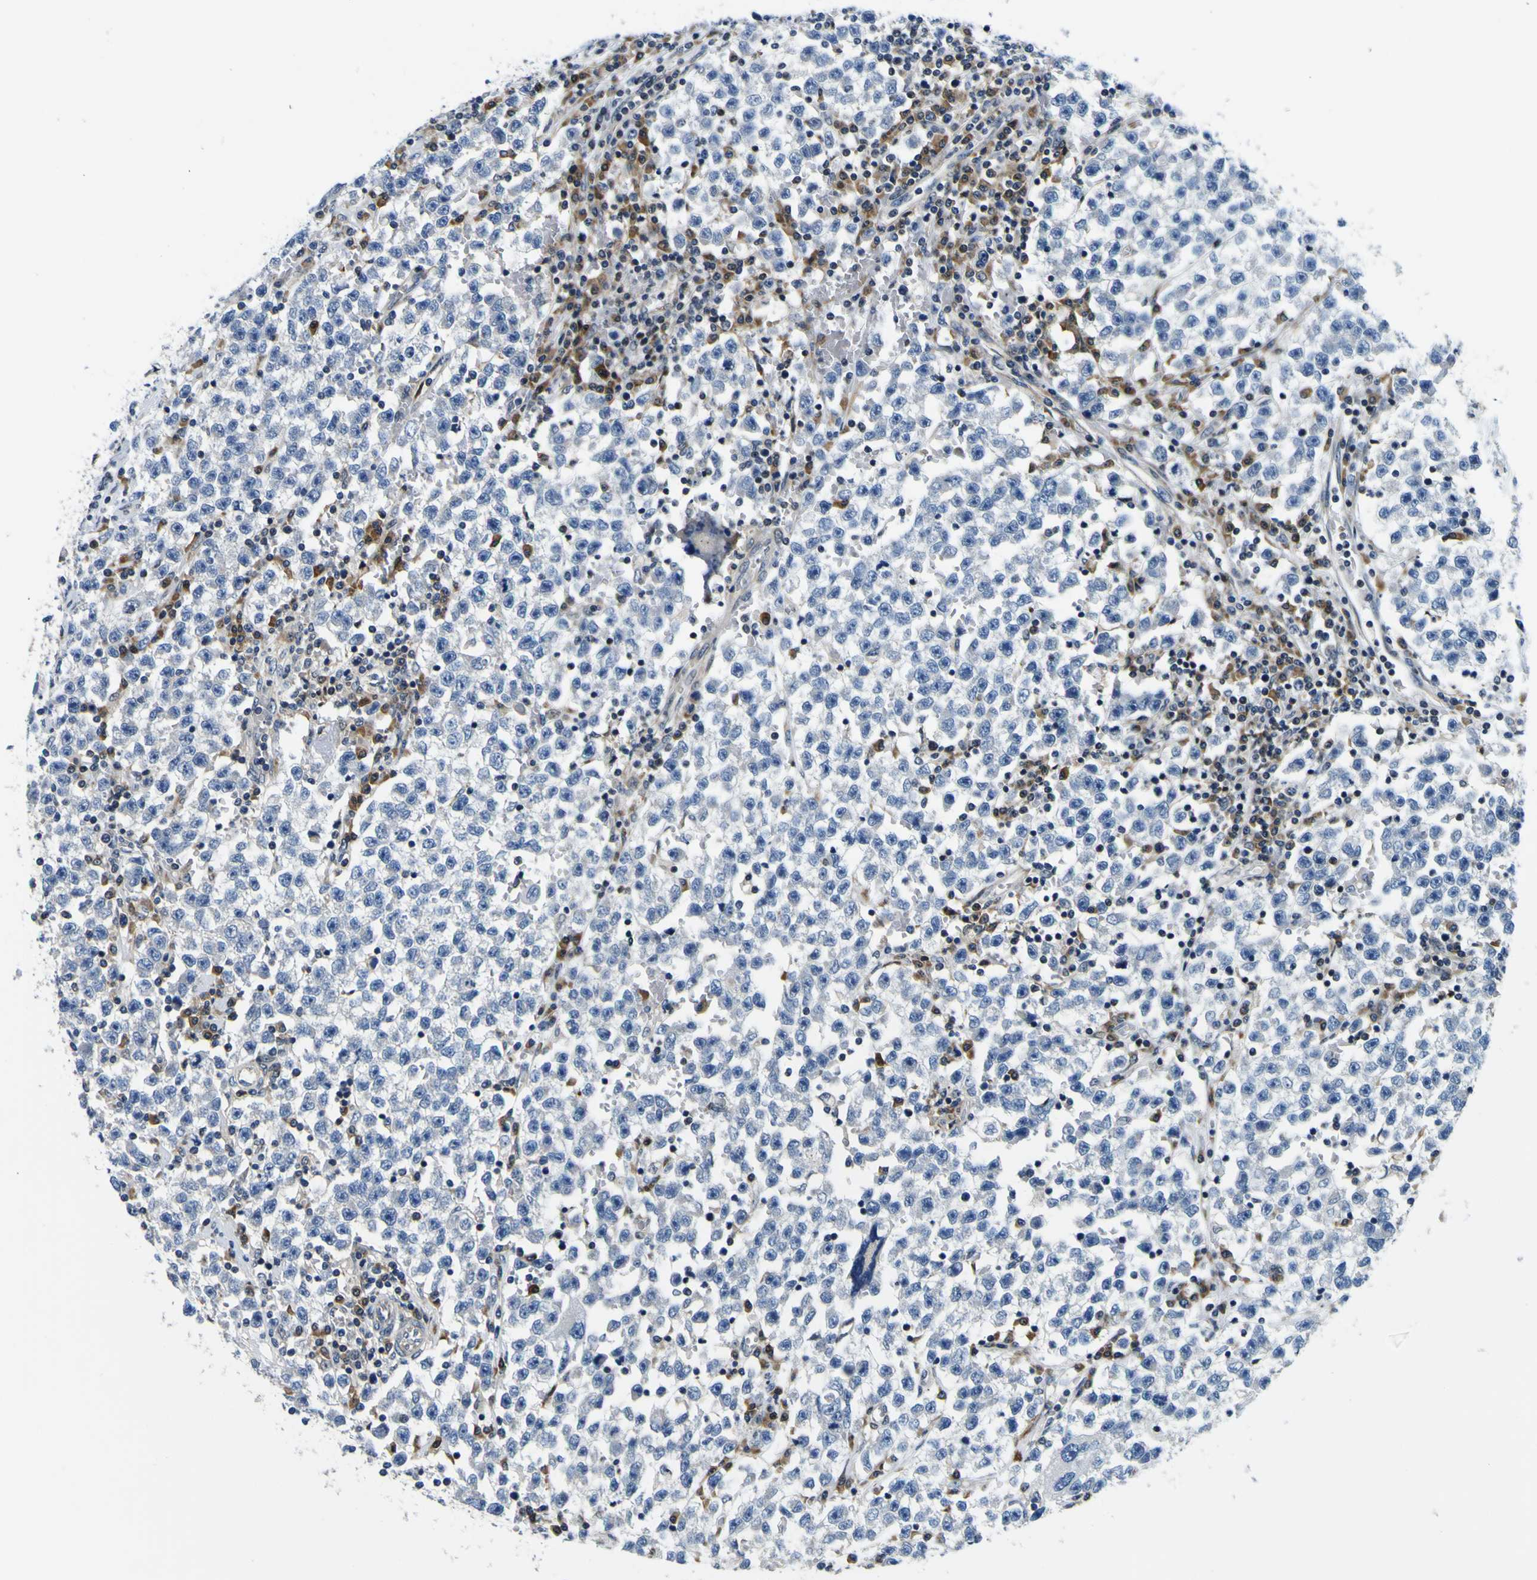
{"staining": {"intensity": "negative", "quantity": "none", "location": "none"}, "tissue": "testis cancer", "cell_type": "Tumor cells", "image_type": "cancer", "snomed": [{"axis": "morphology", "description": "Seminoma, NOS"}, {"axis": "topography", "description": "Testis"}], "caption": "DAB immunohistochemical staining of human testis seminoma shows no significant expression in tumor cells.", "gene": "NLRP3", "patient": {"sex": "male", "age": 22}}